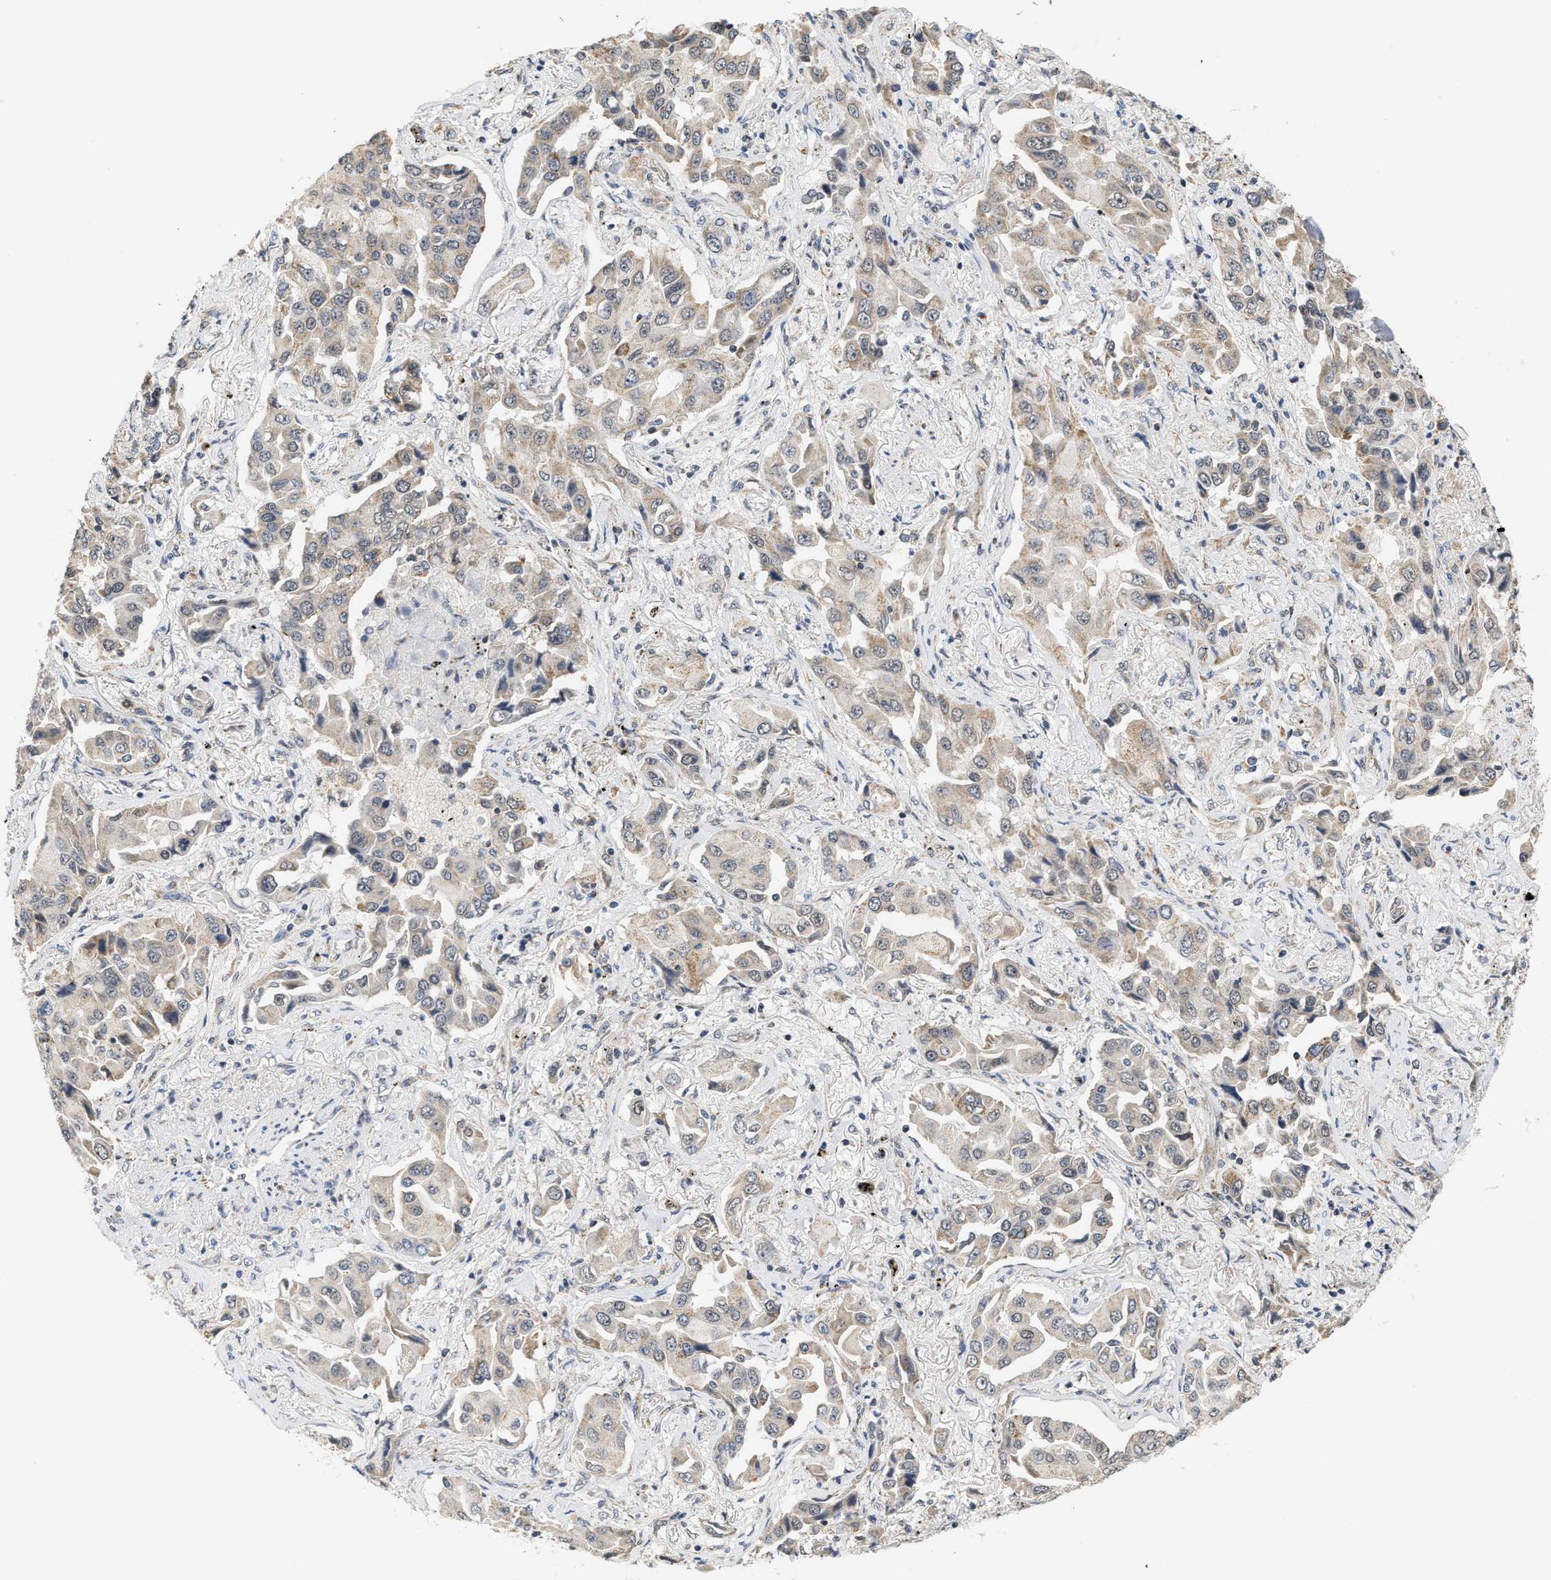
{"staining": {"intensity": "weak", "quantity": "25%-75%", "location": "cytoplasmic/membranous"}, "tissue": "lung cancer", "cell_type": "Tumor cells", "image_type": "cancer", "snomed": [{"axis": "morphology", "description": "Adenocarcinoma, NOS"}, {"axis": "topography", "description": "Lung"}], "caption": "About 25%-75% of tumor cells in human adenocarcinoma (lung) exhibit weak cytoplasmic/membranous protein expression as visualized by brown immunohistochemical staining.", "gene": "GIGYF1", "patient": {"sex": "female", "age": 65}}